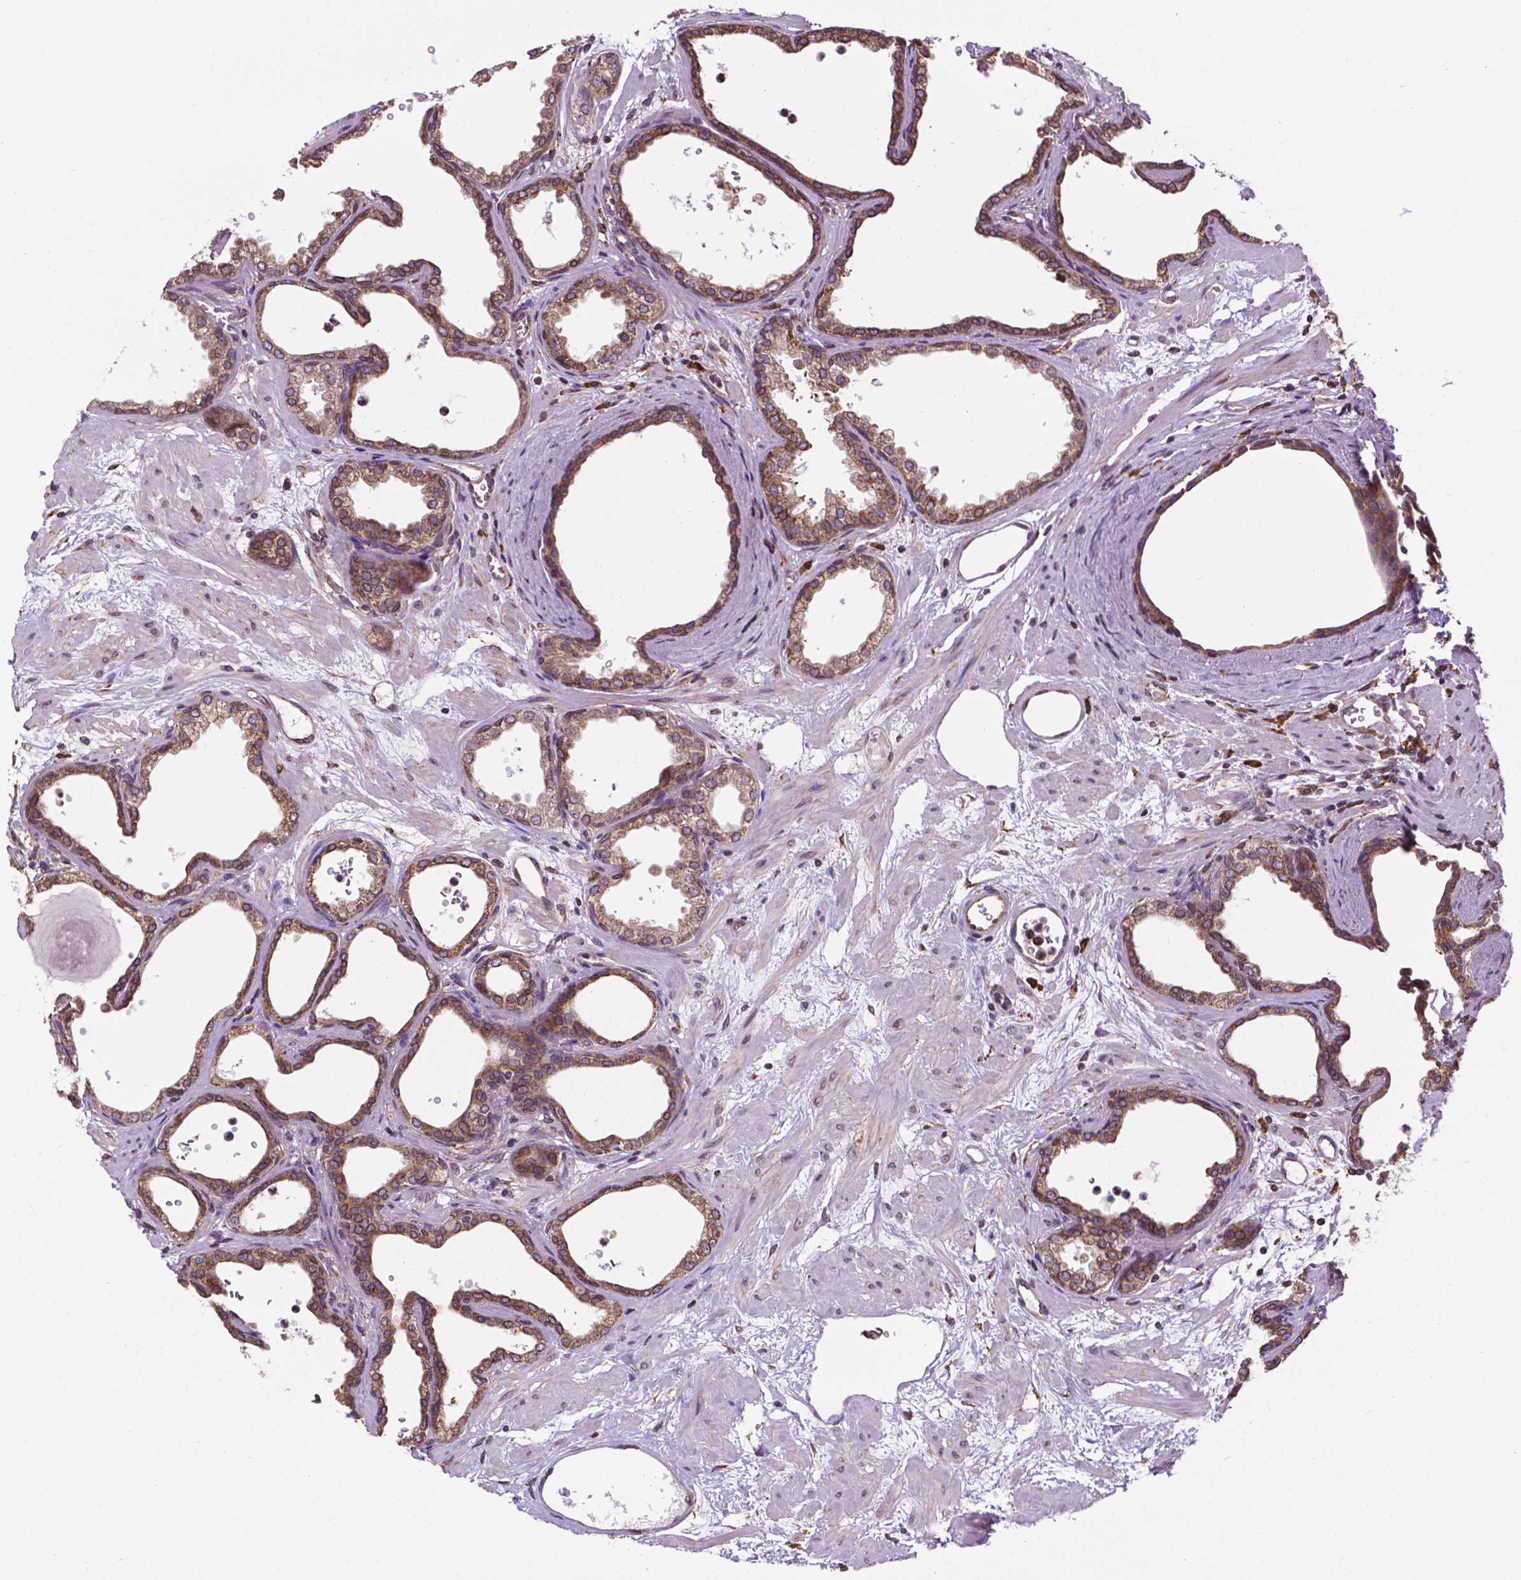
{"staining": {"intensity": "moderate", "quantity": ">75%", "location": "cytoplasmic/membranous"}, "tissue": "prostate", "cell_type": "Glandular cells", "image_type": "normal", "snomed": [{"axis": "morphology", "description": "Normal tissue, NOS"}, {"axis": "topography", "description": "Prostate"}], "caption": "Immunohistochemical staining of normal human prostate shows moderate cytoplasmic/membranous protein positivity in approximately >75% of glandular cells.", "gene": "GANAB", "patient": {"sex": "male", "age": 37}}